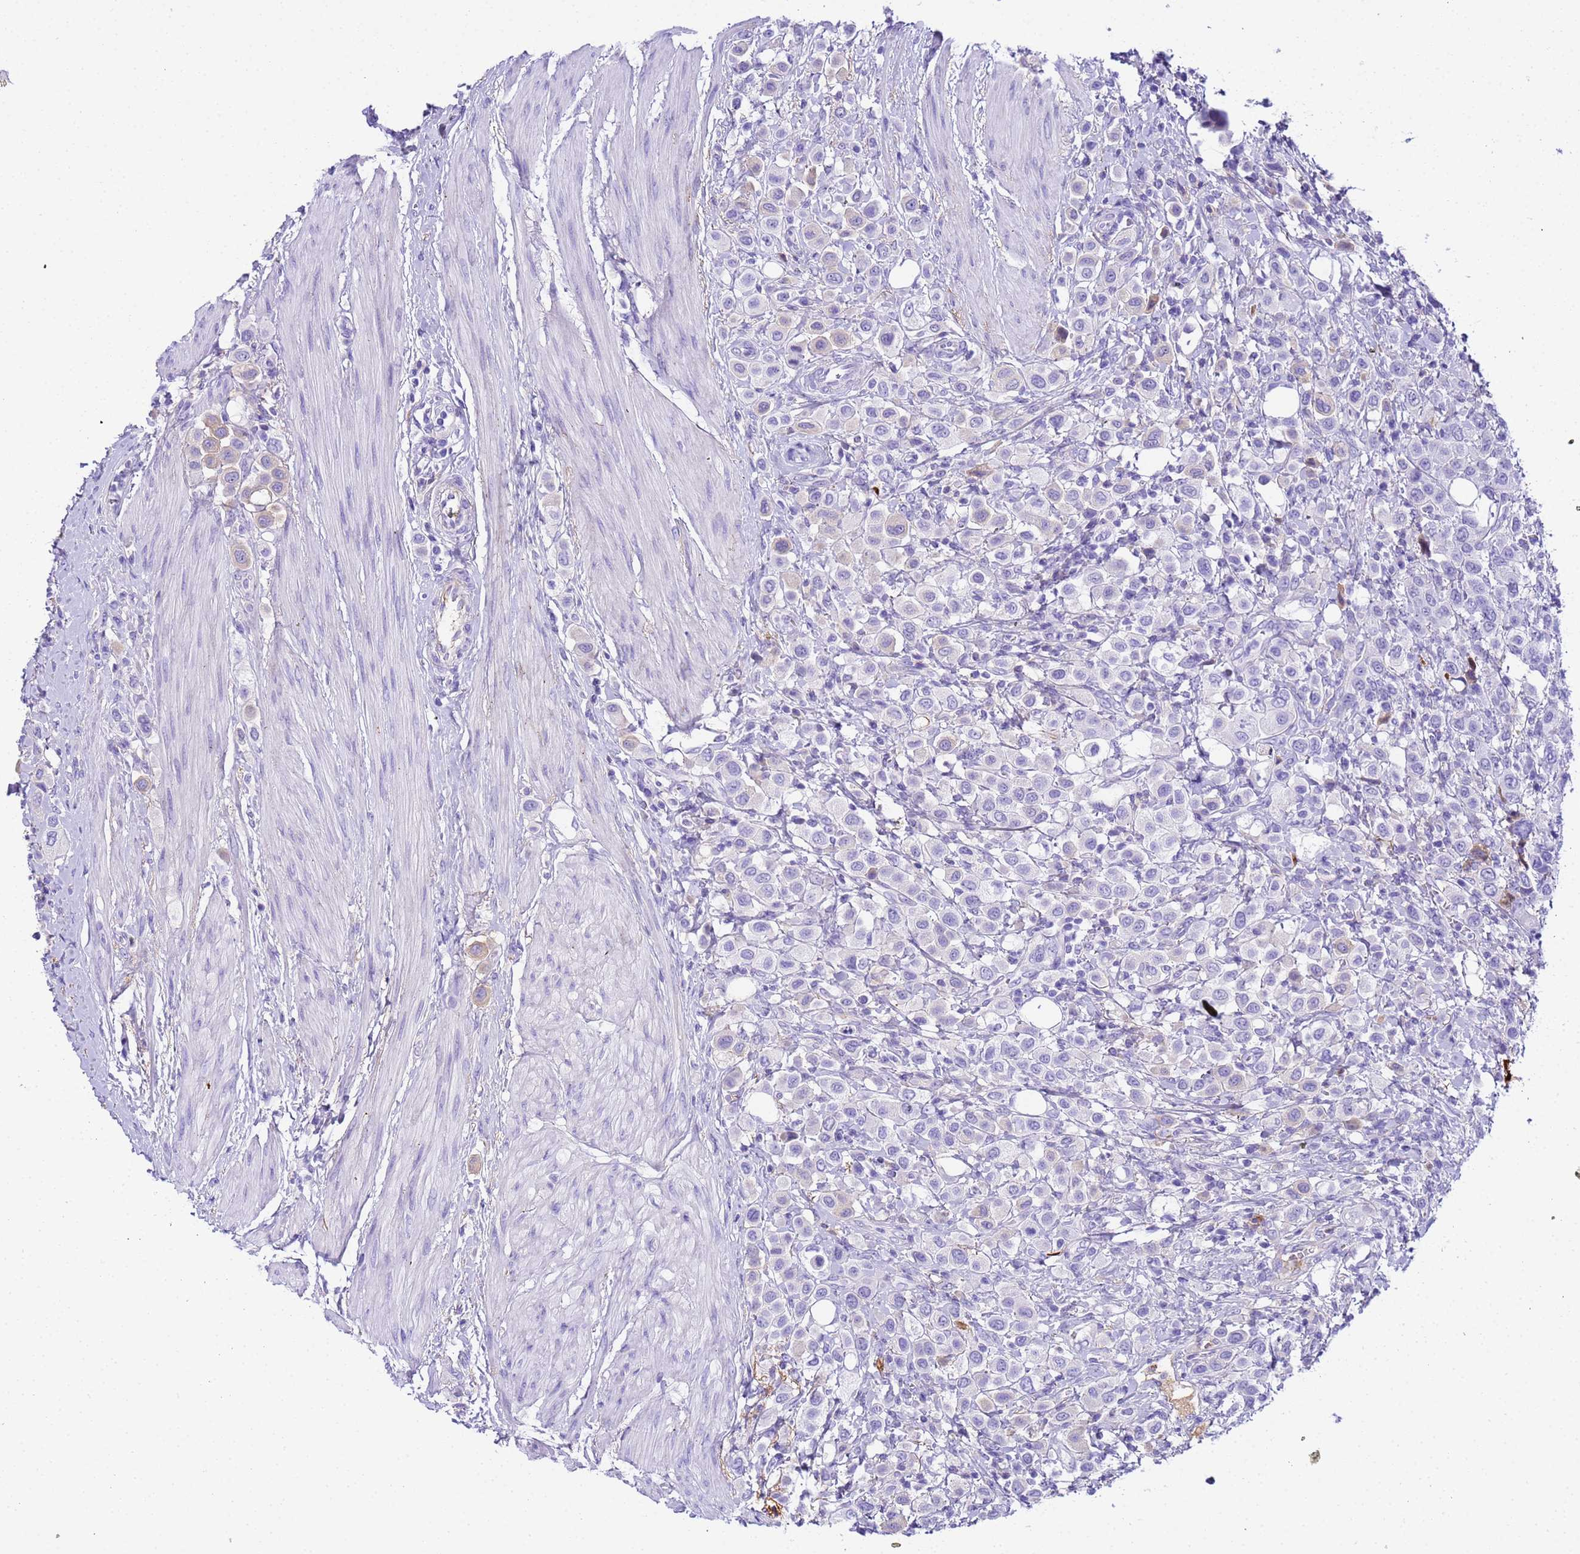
{"staining": {"intensity": "weak", "quantity": "<25%", "location": "cytoplasmic/membranous"}, "tissue": "urothelial cancer", "cell_type": "Tumor cells", "image_type": "cancer", "snomed": [{"axis": "morphology", "description": "Urothelial carcinoma, High grade"}, {"axis": "topography", "description": "Urinary bladder"}], "caption": "A histopathology image of human urothelial cancer is negative for staining in tumor cells.", "gene": "CFHR2", "patient": {"sex": "male", "age": 50}}